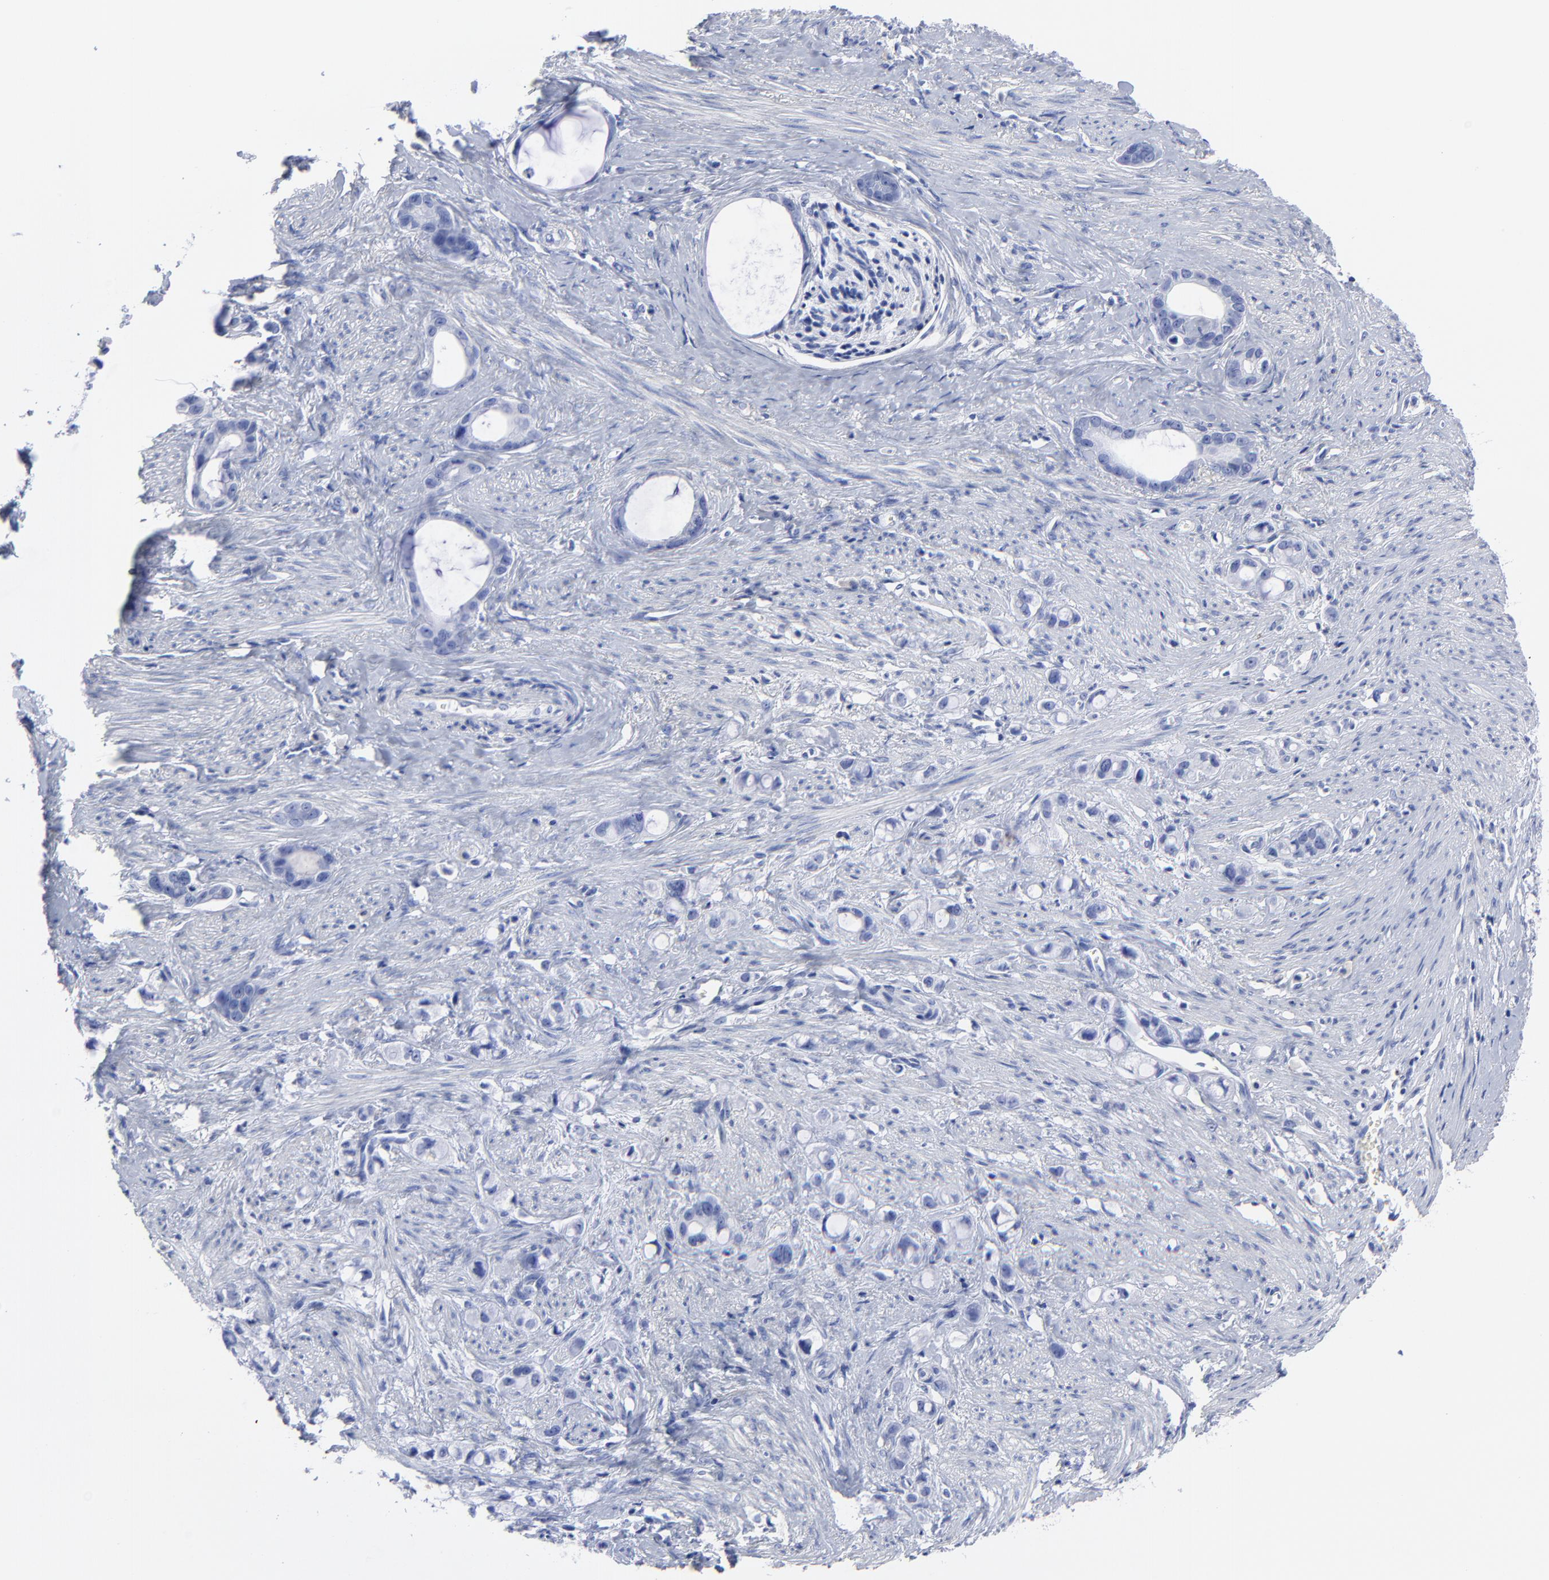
{"staining": {"intensity": "negative", "quantity": "none", "location": "none"}, "tissue": "stomach cancer", "cell_type": "Tumor cells", "image_type": "cancer", "snomed": [{"axis": "morphology", "description": "Adenocarcinoma, NOS"}, {"axis": "topography", "description": "Stomach"}], "caption": "This histopathology image is of adenocarcinoma (stomach) stained with IHC to label a protein in brown with the nuclei are counter-stained blue. There is no staining in tumor cells.", "gene": "ACY1", "patient": {"sex": "female", "age": 75}}